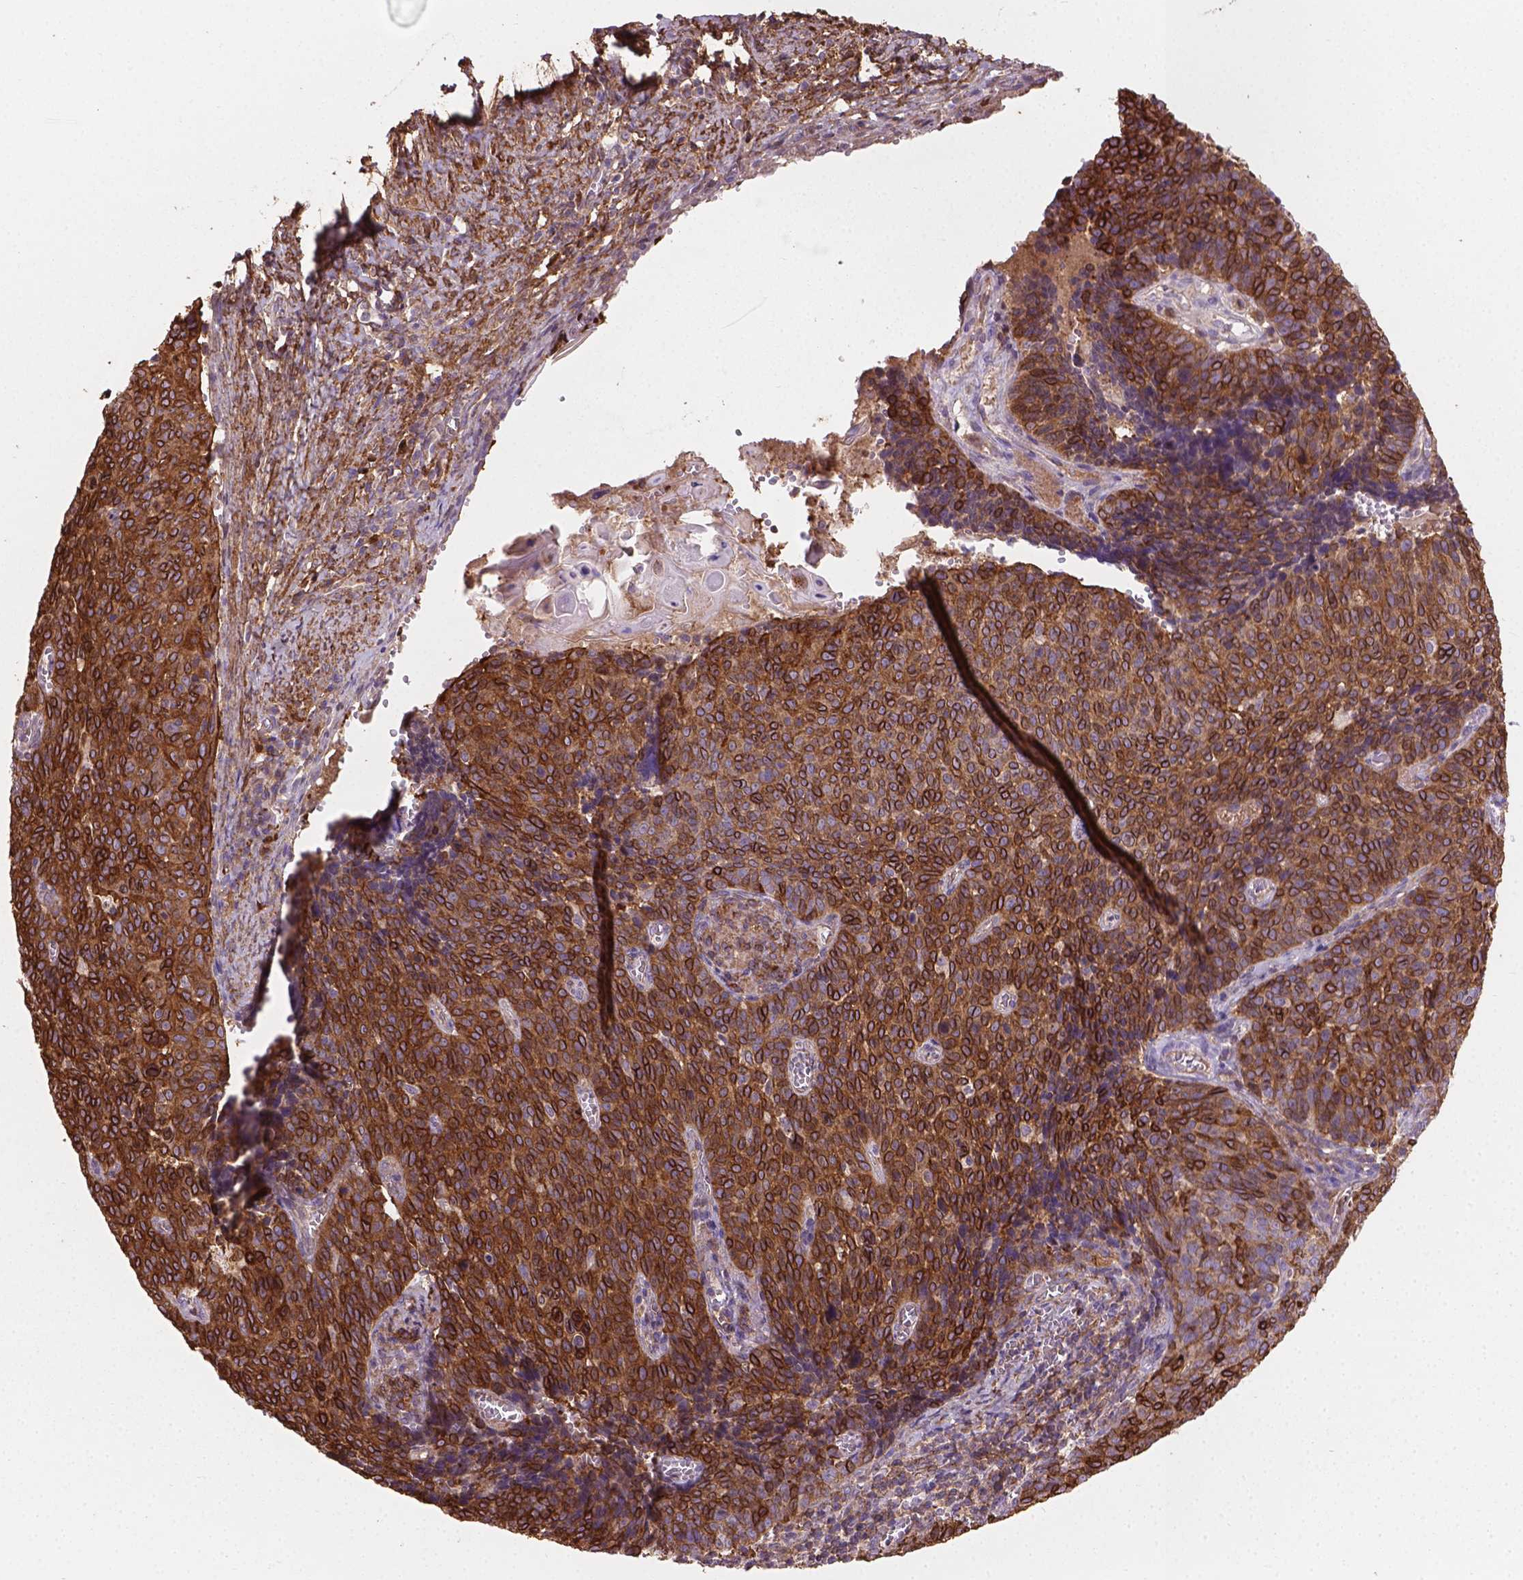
{"staining": {"intensity": "strong", "quantity": ">75%", "location": "cytoplasmic/membranous"}, "tissue": "cervical cancer", "cell_type": "Tumor cells", "image_type": "cancer", "snomed": [{"axis": "morphology", "description": "Normal tissue, NOS"}, {"axis": "morphology", "description": "Squamous cell carcinoma, NOS"}, {"axis": "topography", "description": "Cervix"}], "caption": "Cervical cancer (squamous cell carcinoma) was stained to show a protein in brown. There is high levels of strong cytoplasmic/membranous staining in about >75% of tumor cells.", "gene": "TCAF1", "patient": {"sex": "female", "age": 39}}